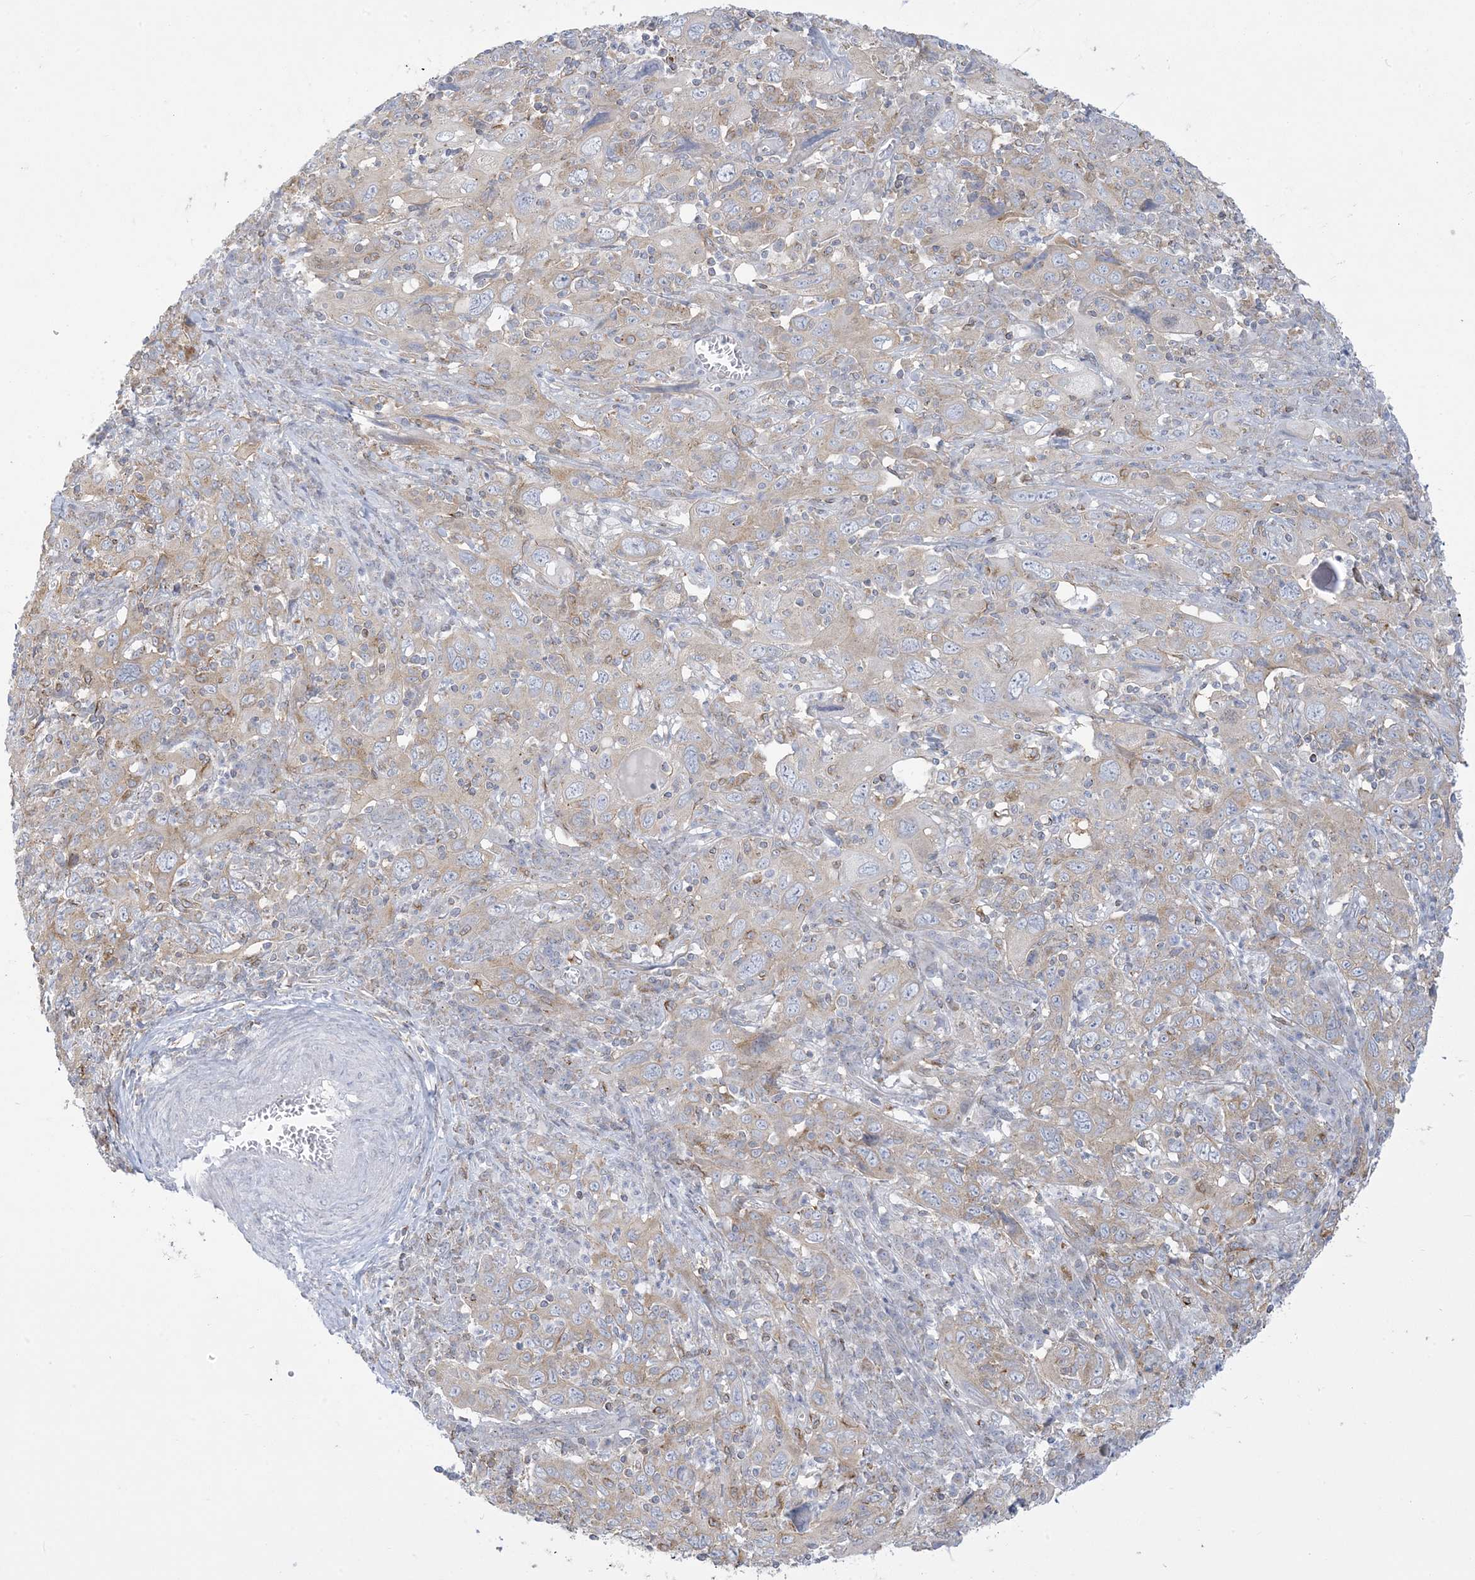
{"staining": {"intensity": "weak", "quantity": "25%-75%", "location": "cytoplasmic/membranous"}, "tissue": "cervical cancer", "cell_type": "Tumor cells", "image_type": "cancer", "snomed": [{"axis": "morphology", "description": "Squamous cell carcinoma, NOS"}, {"axis": "topography", "description": "Cervix"}], "caption": "Cervical squamous cell carcinoma was stained to show a protein in brown. There is low levels of weak cytoplasmic/membranous staining in about 25%-75% of tumor cells. The protein of interest is shown in brown color, while the nuclei are stained blue.", "gene": "SLAMF9", "patient": {"sex": "female", "age": 46}}